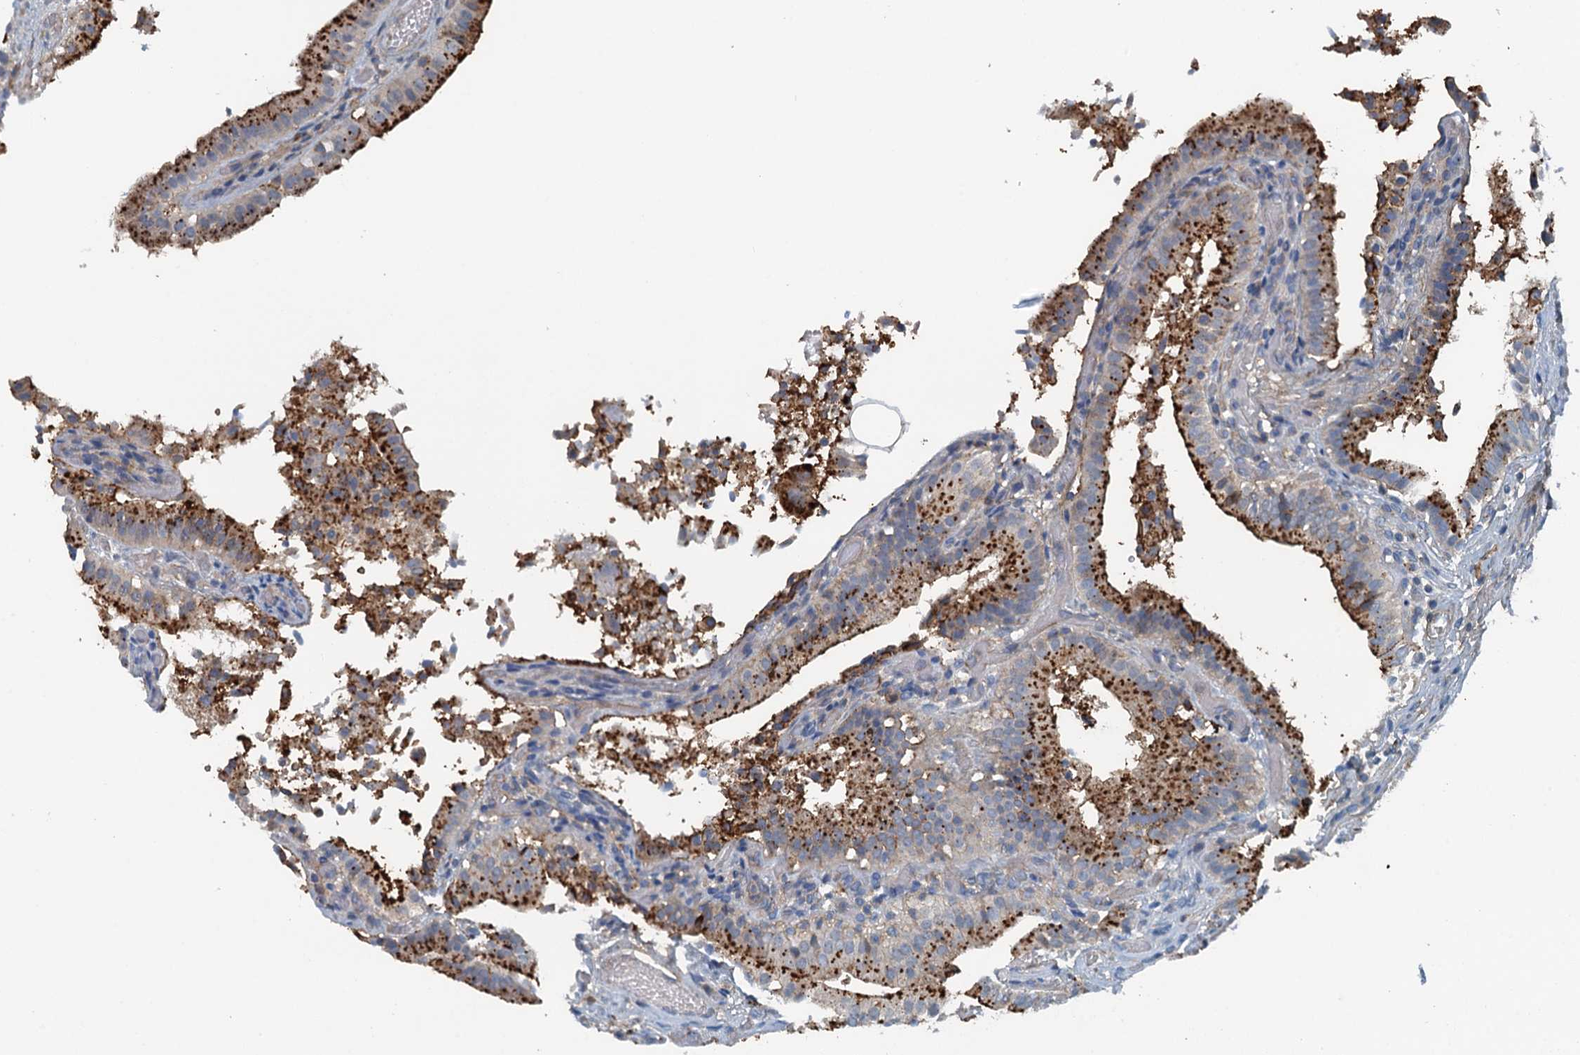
{"staining": {"intensity": "strong", "quantity": ">75%", "location": "cytoplasmic/membranous"}, "tissue": "gallbladder", "cell_type": "Glandular cells", "image_type": "normal", "snomed": [{"axis": "morphology", "description": "Normal tissue, NOS"}, {"axis": "topography", "description": "Gallbladder"}], "caption": "Gallbladder stained for a protein (brown) demonstrates strong cytoplasmic/membranous positive expression in about >75% of glandular cells.", "gene": "THAP10", "patient": {"sex": "female", "age": 47}}